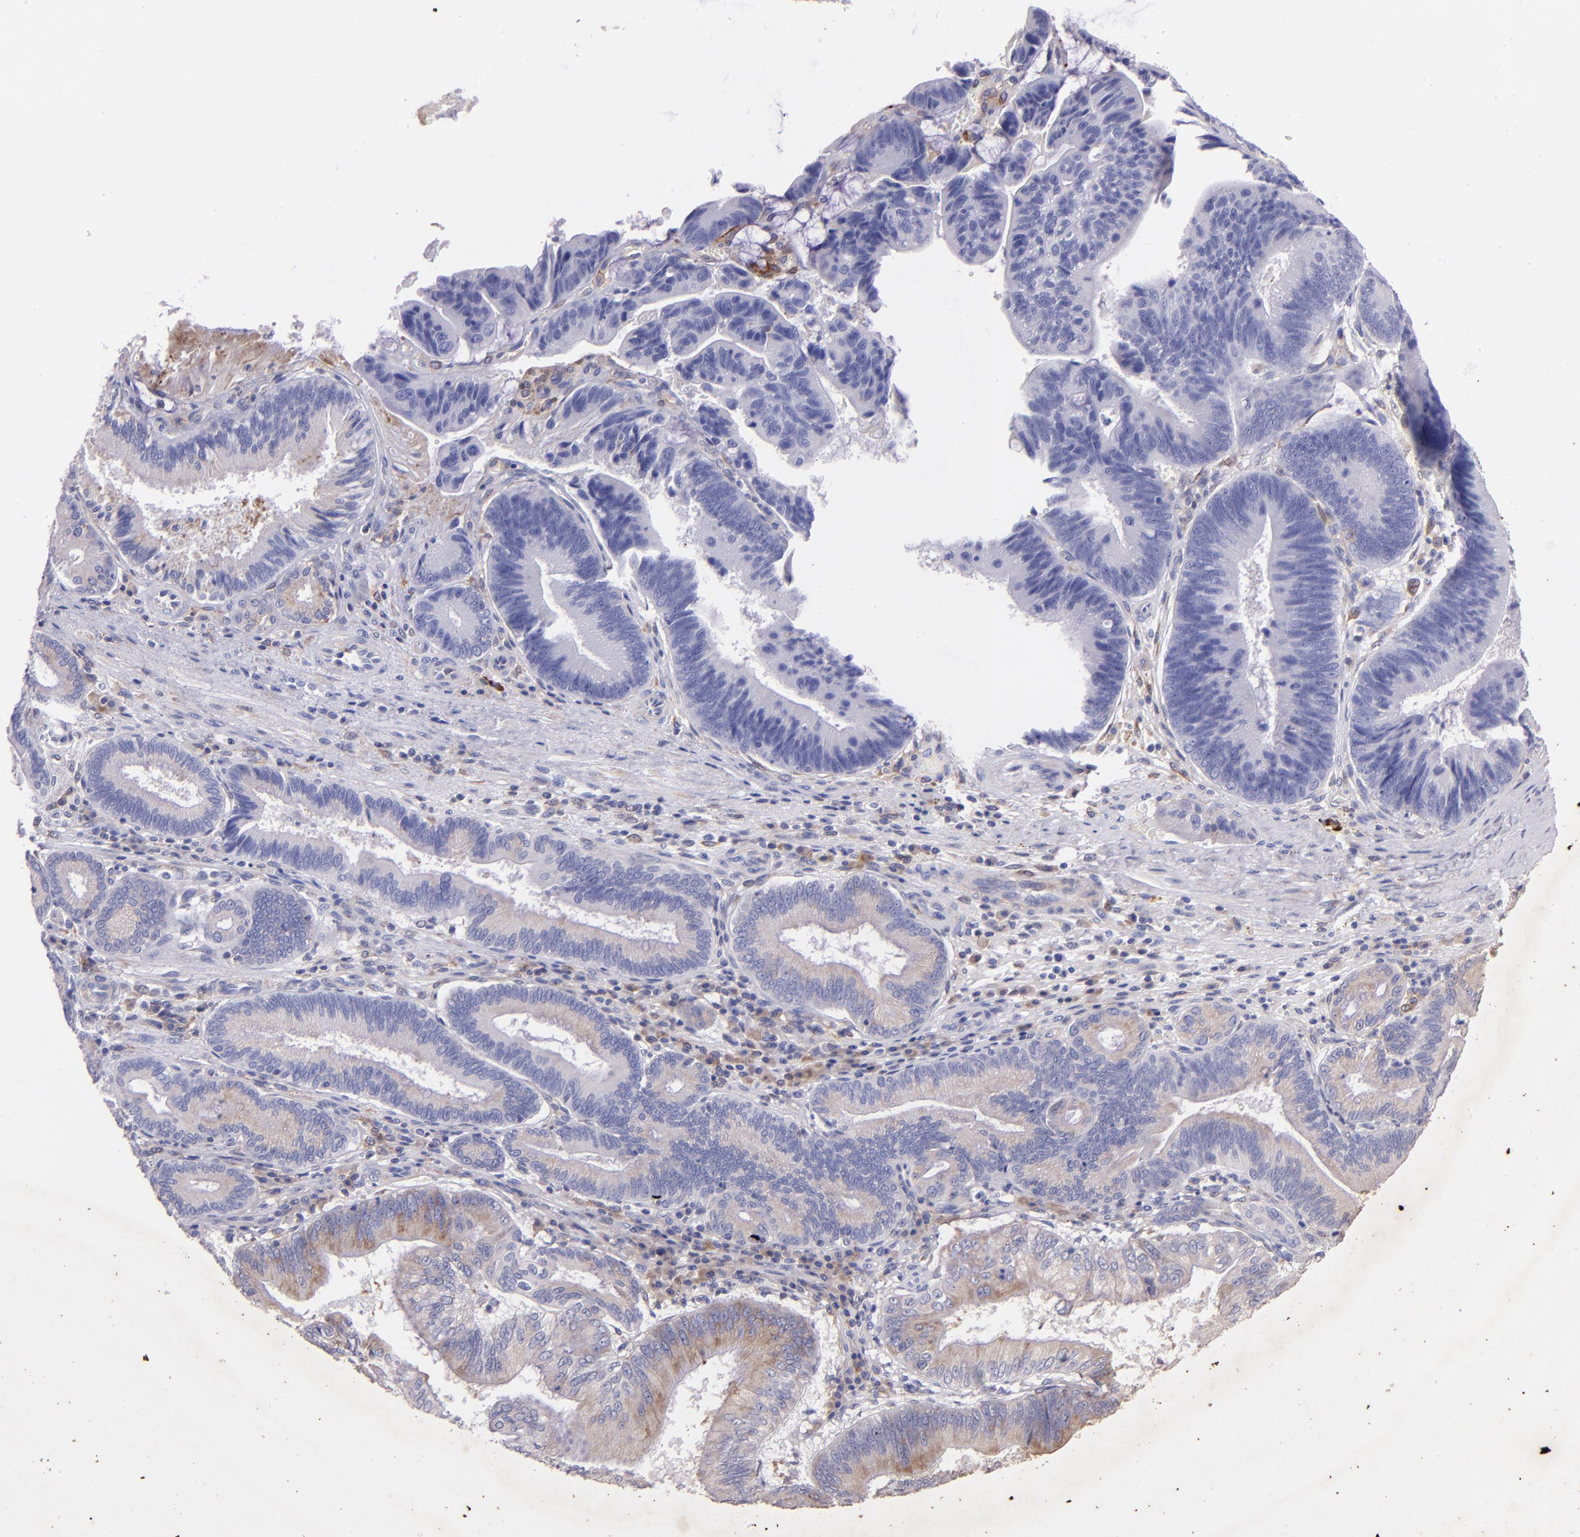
{"staining": {"intensity": "weak", "quantity": "25%-75%", "location": "cytoplasmic/membranous"}, "tissue": "pancreatic cancer", "cell_type": "Tumor cells", "image_type": "cancer", "snomed": [{"axis": "morphology", "description": "Adenocarcinoma, NOS"}, {"axis": "topography", "description": "Pancreas"}], "caption": "Pancreatic cancer (adenocarcinoma) stained with a brown dye reveals weak cytoplasmic/membranous positive expression in approximately 25%-75% of tumor cells.", "gene": "RET", "patient": {"sex": "male", "age": 82}}